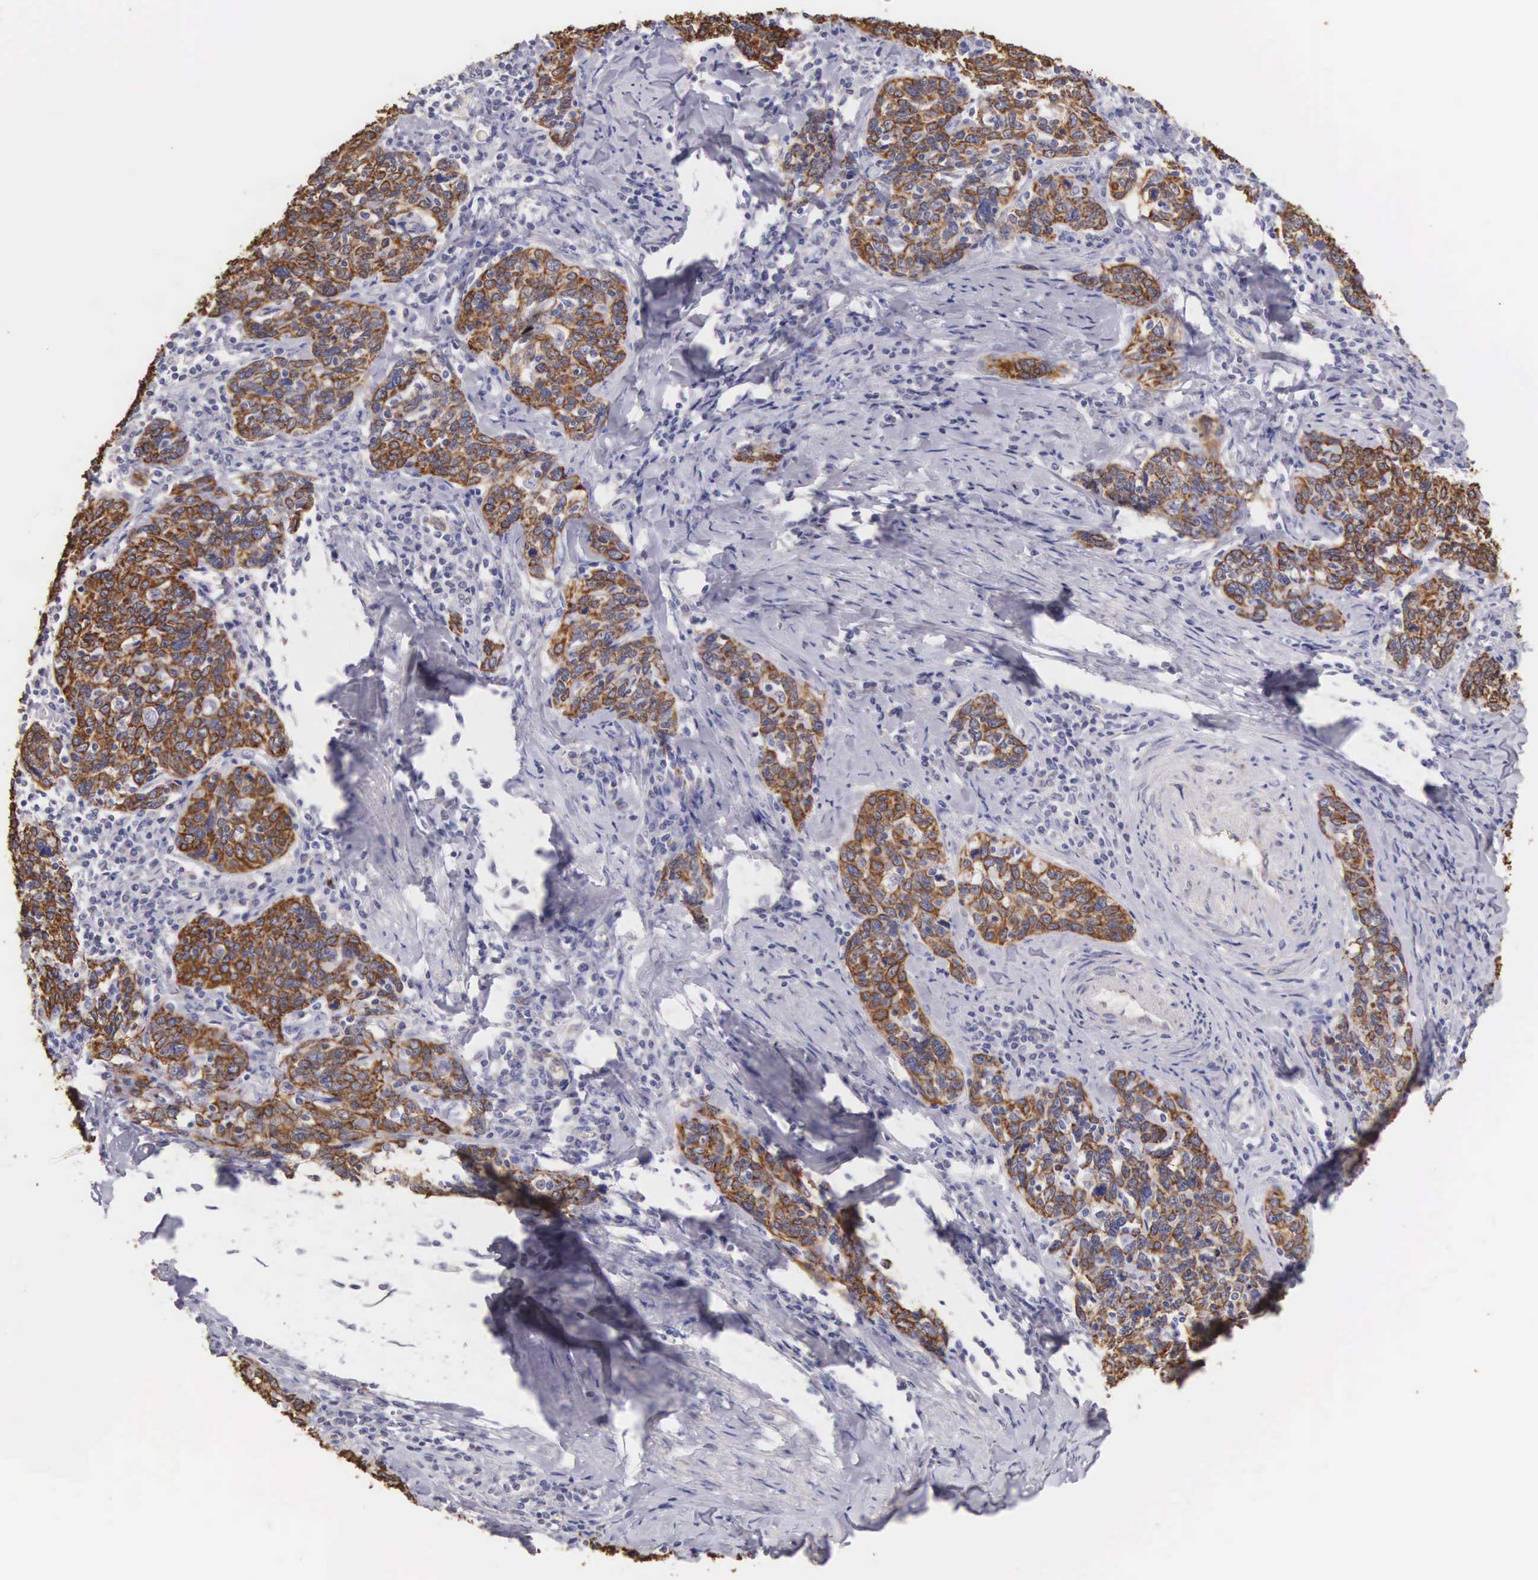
{"staining": {"intensity": "moderate", "quantity": ">75%", "location": "cytoplasmic/membranous"}, "tissue": "cervical cancer", "cell_type": "Tumor cells", "image_type": "cancer", "snomed": [{"axis": "morphology", "description": "Squamous cell carcinoma, NOS"}, {"axis": "topography", "description": "Cervix"}], "caption": "The micrograph displays staining of squamous cell carcinoma (cervical), revealing moderate cytoplasmic/membranous protein positivity (brown color) within tumor cells. (Brightfield microscopy of DAB IHC at high magnification).", "gene": "PIR", "patient": {"sex": "female", "age": 41}}